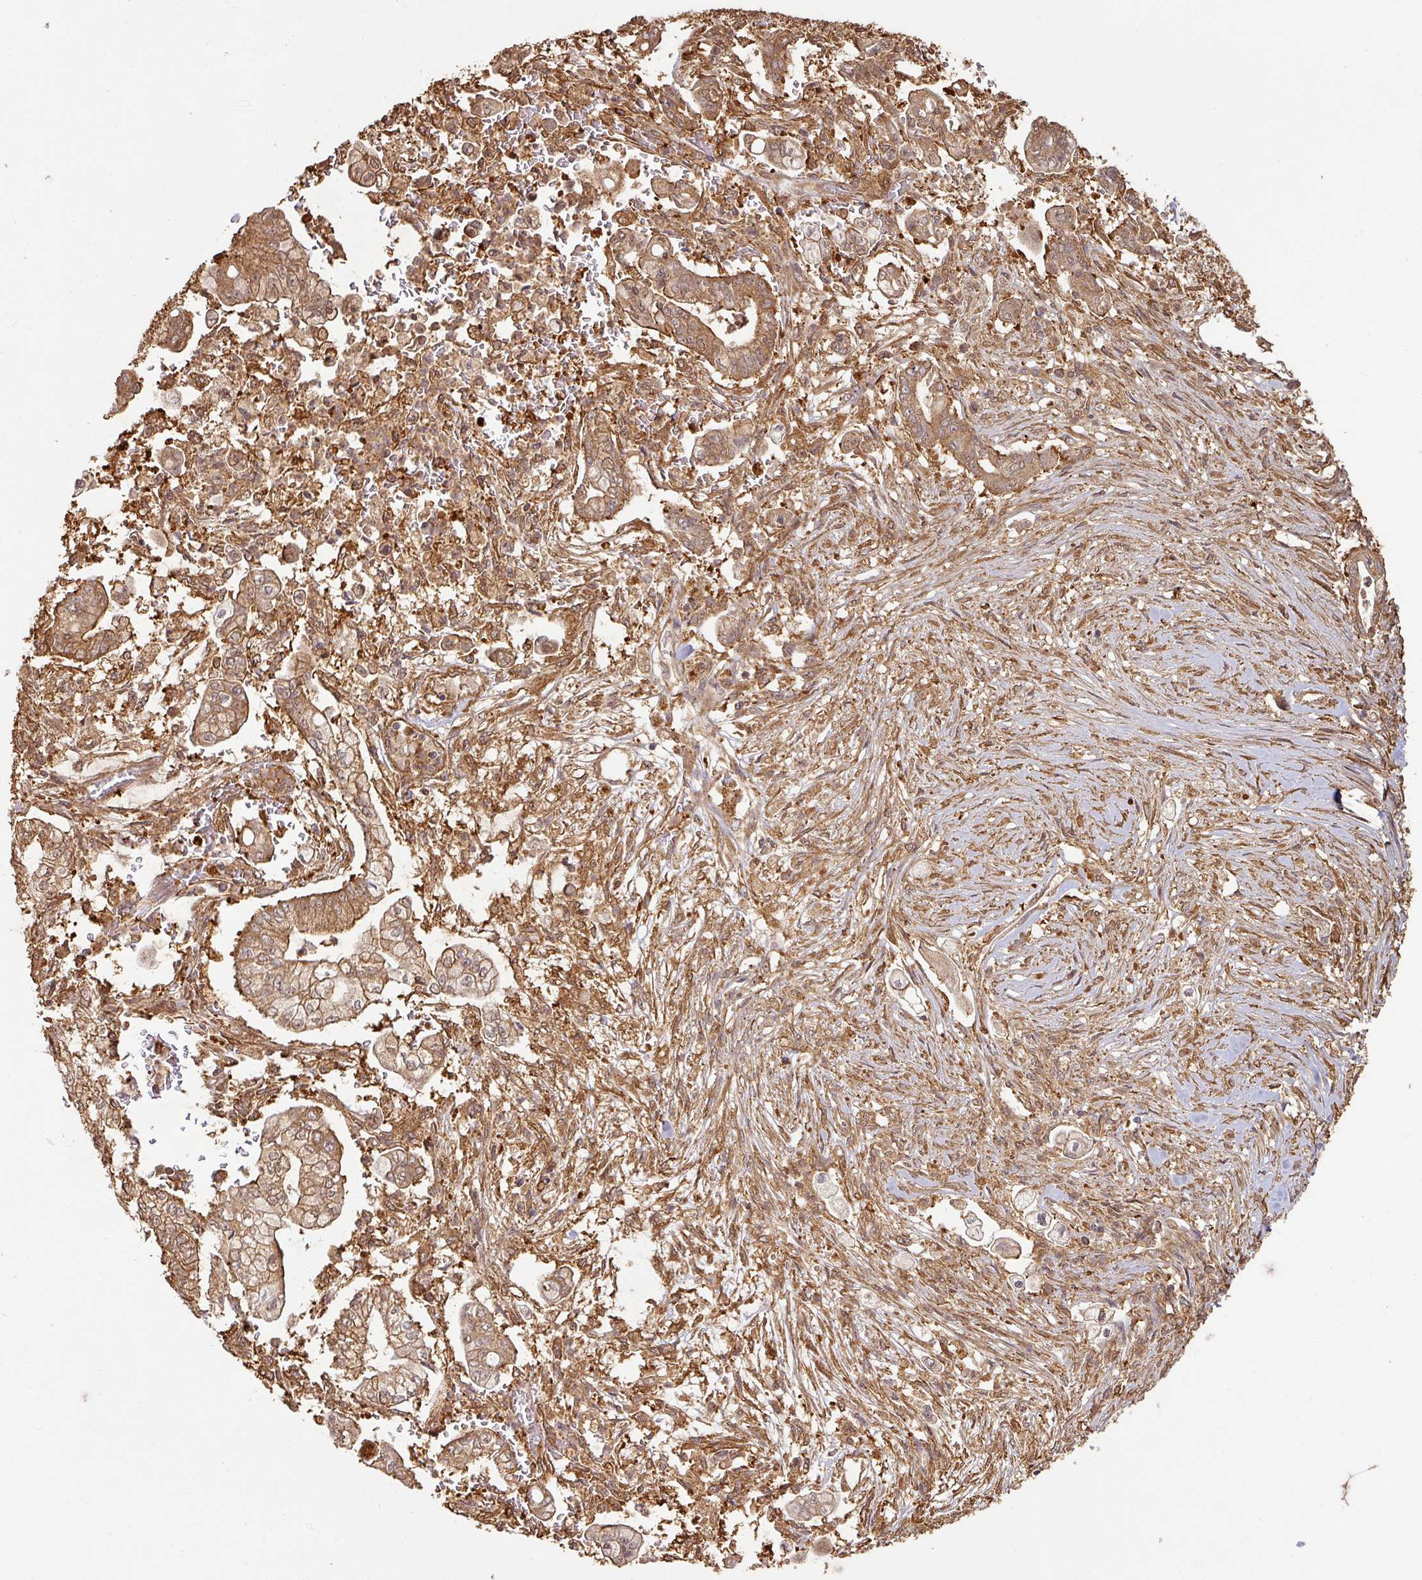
{"staining": {"intensity": "moderate", "quantity": ">75%", "location": "cytoplasmic/membranous,nuclear"}, "tissue": "pancreatic cancer", "cell_type": "Tumor cells", "image_type": "cancer", "snomed": [{"axis": "morphology", "description": "Adenocarcinoma, NOS"}, {"axis": "topography", "description": "Pancreas"}], "caption": "Adenocarcinoma (pancreatic) was stained to show a protein in brown. There is medium levels of moderate cytoplasmic/membranous and nuclear positivity in about >75% of tumor cells.", "gene": "ZNF322", "patient": {"sex": "female", "age": 69}}